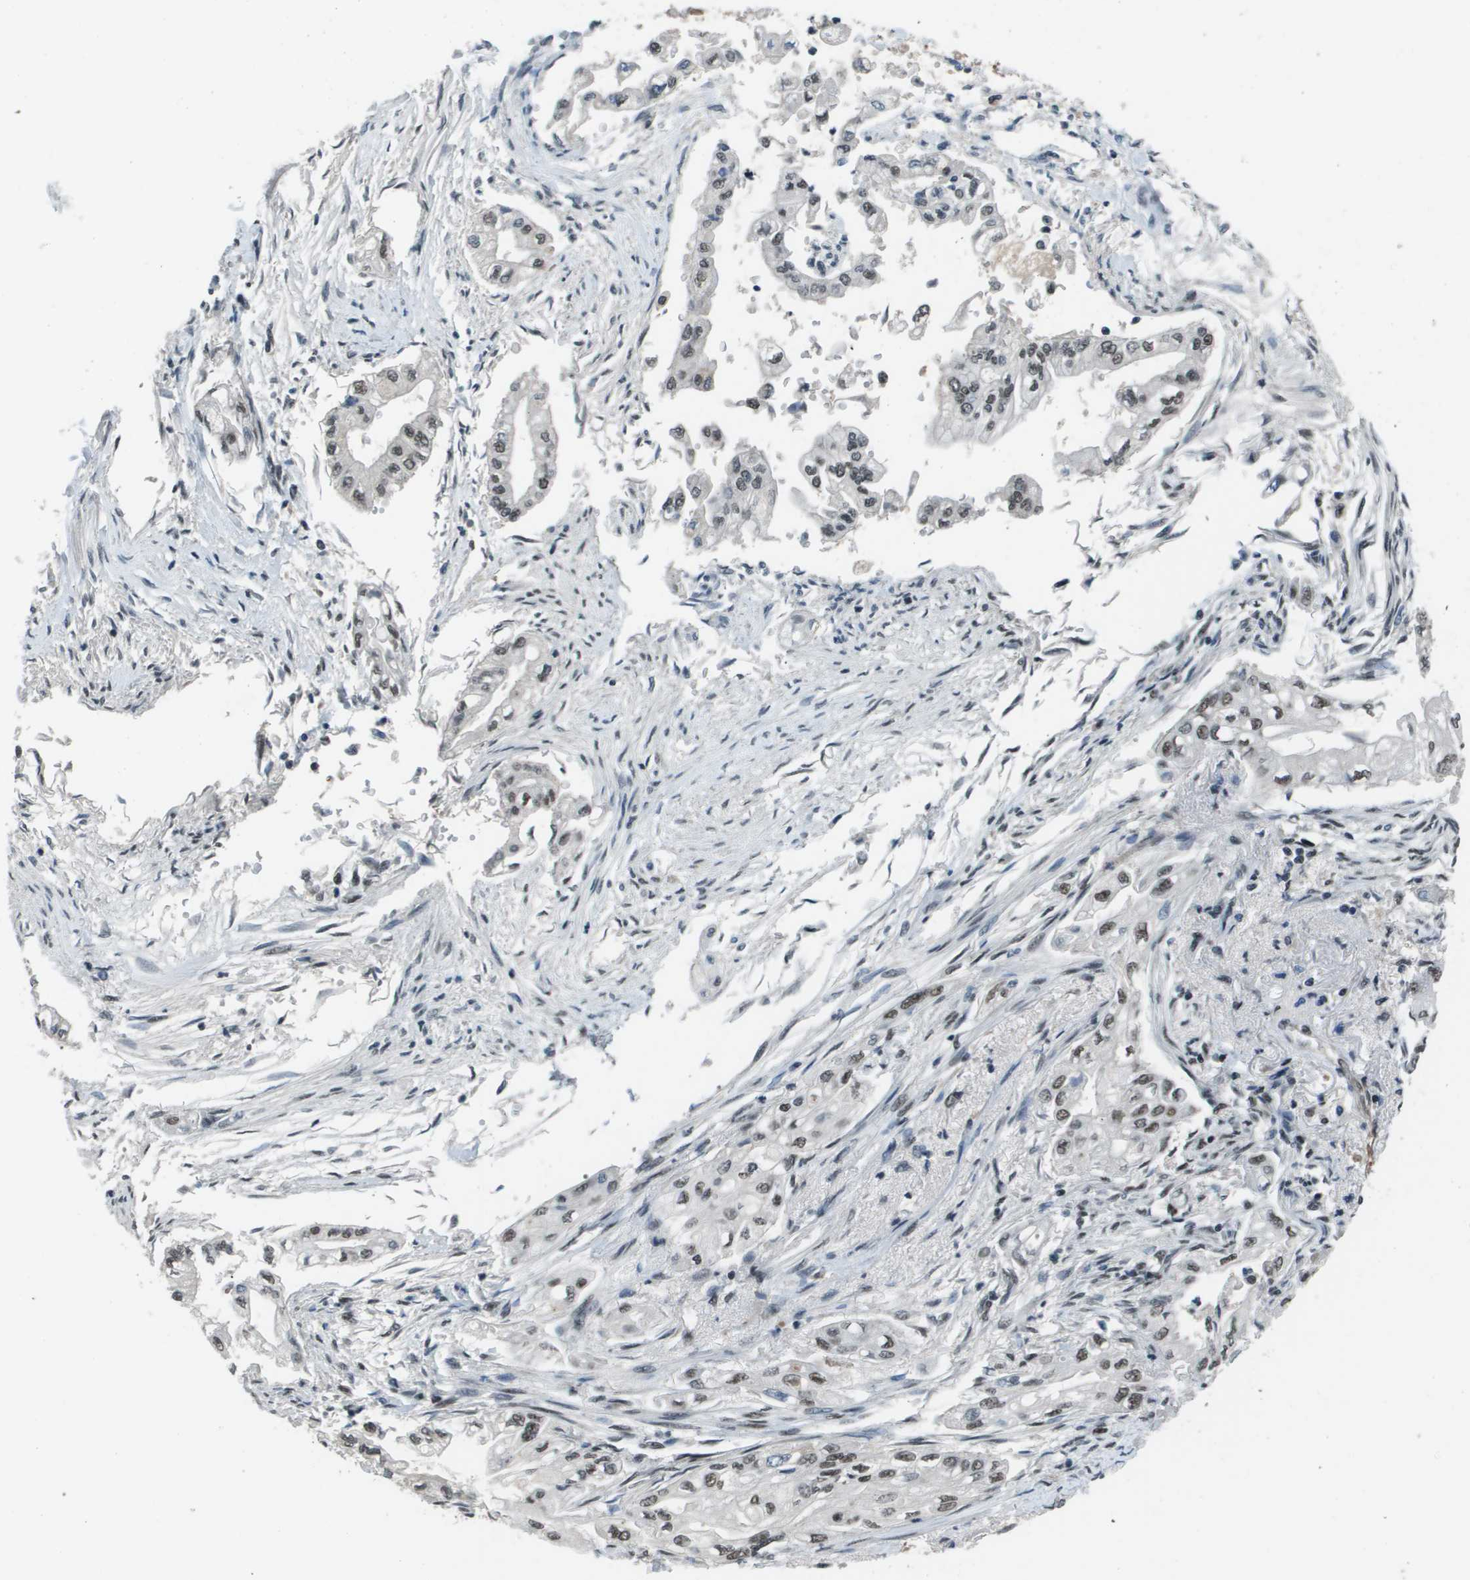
{"staining": {"intensity": "moderate", "quantity": "25%-75%", "location": "nuclear"}, "tissue": "pancreatic cancer", "cell_type": "Tumor cells", "image_type": "cancer", "snomed": [{"axis": "morphology", "description": "Normal tissue, NOS"}, {"axis": "topography", "description": "Pancreas"}], "caption": "Protein analysis of pancreatic cancer tissue exhibits moderate nuclear staining in approximately 25%-75% of tumor cells.", "gene": "THRAP3", "patient": {"sex": "male", "age": 42}}